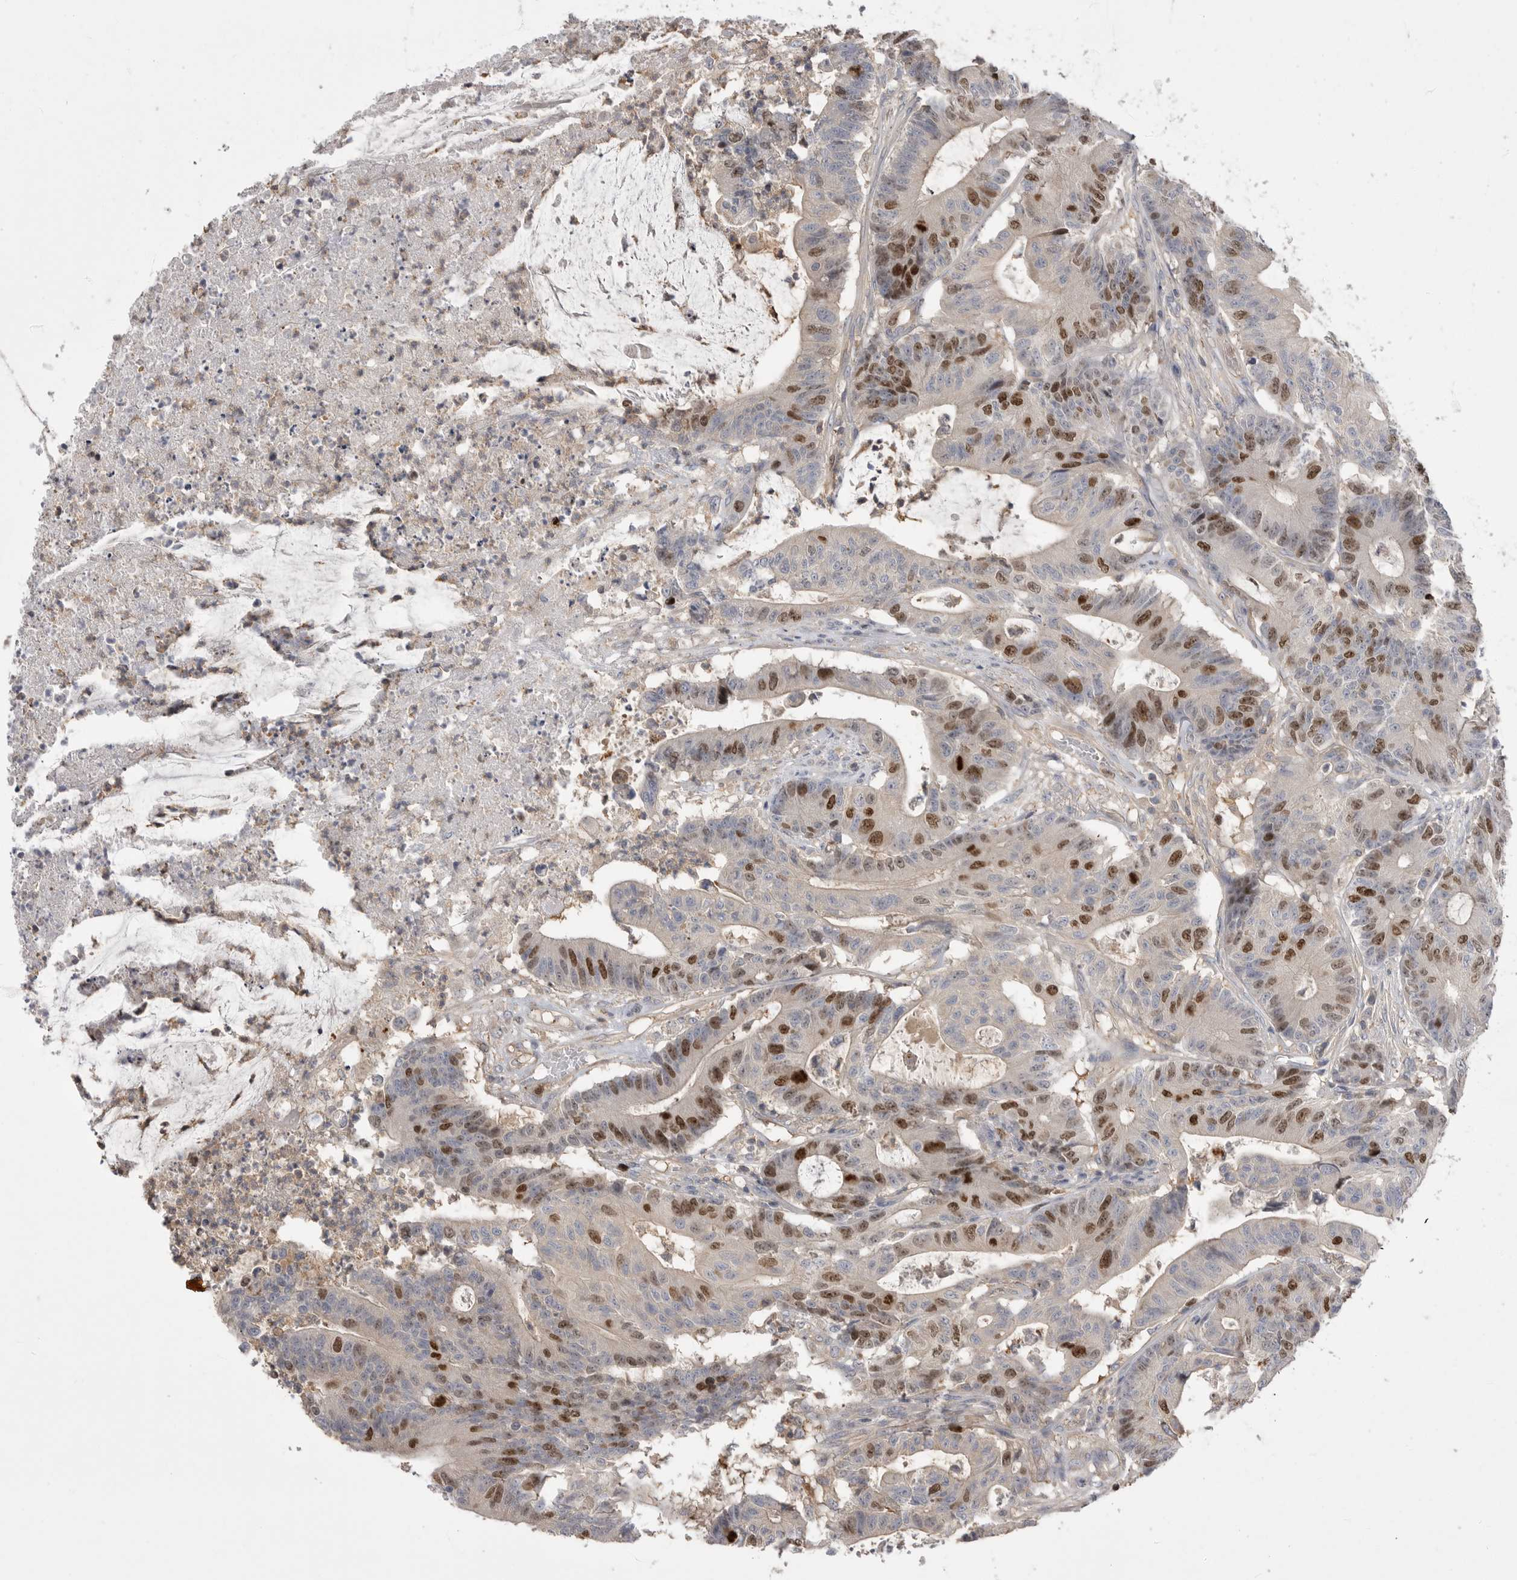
{"staining": {"intensity": "moderate", "quantity": "<25%", "location": "nuclear"}, "tissue": "colorectal cancer", "cell_type": "Tumor cells", "image_type": "cancer", "snomed": [{"axis": "morphology", "description": "Adenocarcinoma, NOS"}, {"axis": "topography", "description": "Colon"}], "caption": "Immunohistochemical staining of human colorectal cancer (adenocarcinoma) displays moderate nuclear protein positivity in approximately <25% of tumor cells.", "gene": "TOP2A", "patient": {"sex": "female", "age": 84}}